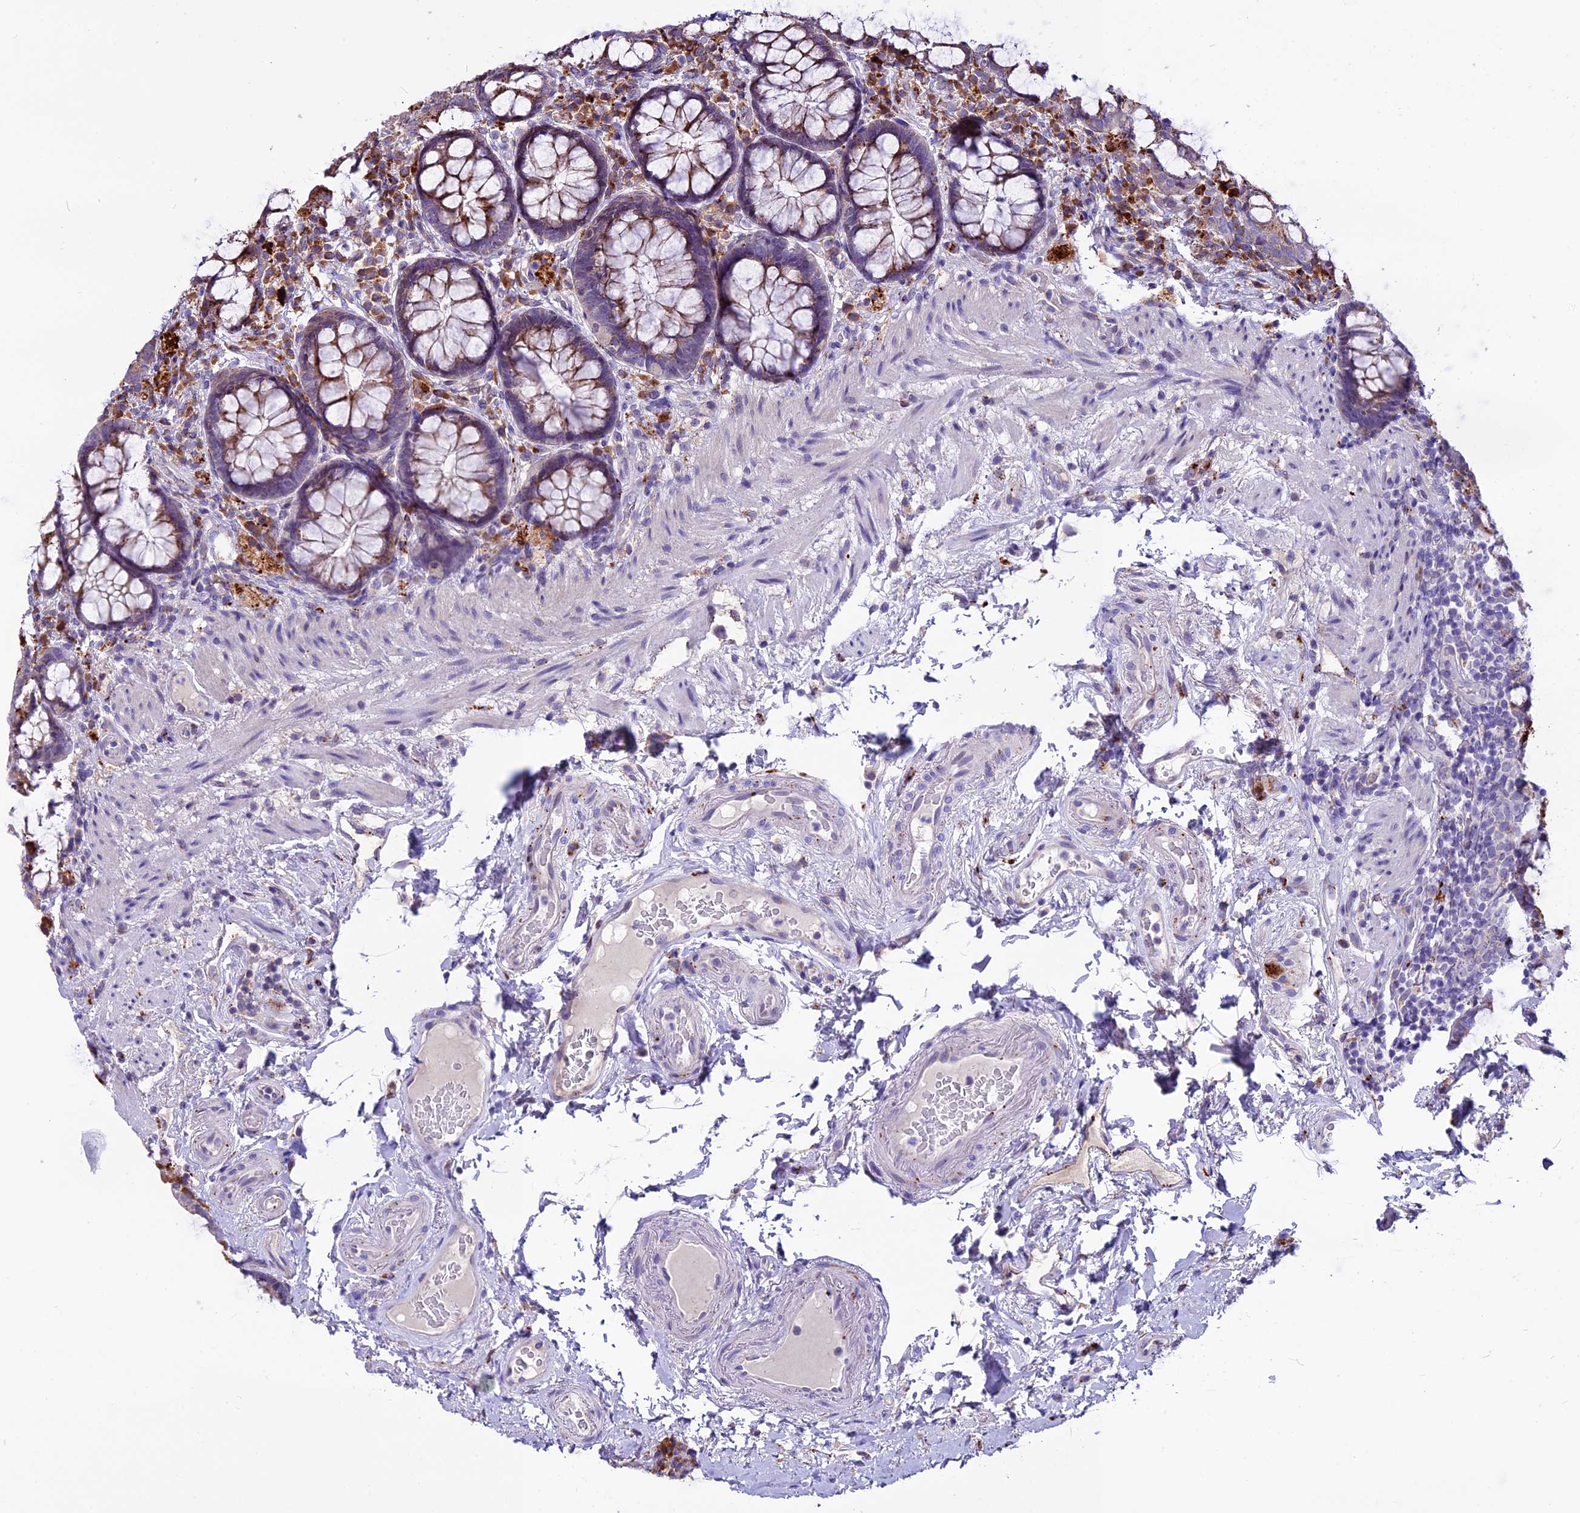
{"staining": {"intensity": "moderate", "quantity": "25%-75%", "location": "cytoplasmic/membranous"}, "tissue": "rectum", "cell_type": "Glandular cells", "image_type": "normal", "snomed": [{"axis": "morphology", "description": "Normal tissue, NOS"}, {"axis": "topography", "description": "Rectum"}], "caption": "Protein staining by IHC displays moderate cytoplasmic/membranous staining in approximately 25%-75% of glandular cells in unremarkable rectum.", "gene": "THRSP", "patient": {"sex": "male", "age": 83}}